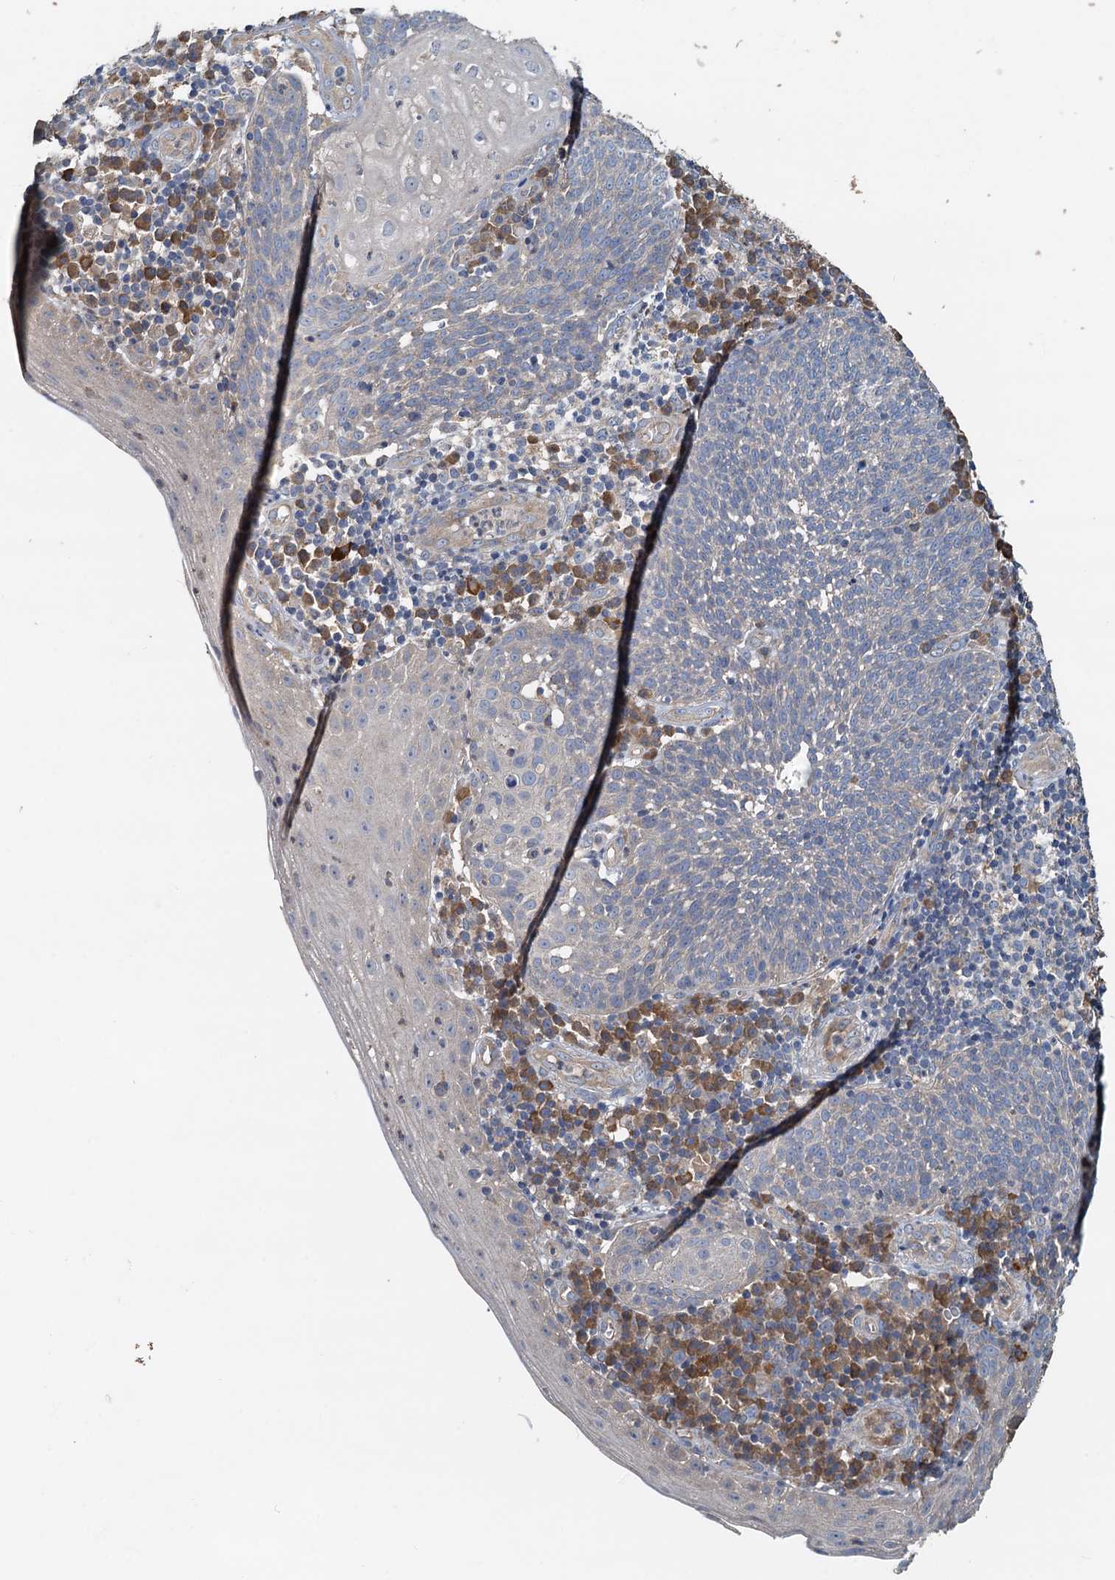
{"staining": {"intensity": "negative", "quantity": "none", "location": "none"}, "tissue": "cervical cancer", "cell_type": "Tumor cells", "image_type": "cancer", "snomed": [{"axis": "morphology", "description": "Squamous cell carcinoma, NOS"}, {"axis": "topography", "description": "Cervix"}], "caption": "High power microscopy micrograph of an IHC histopathology image of cervical cancer, revealing no significant positivity in tumor cells.", "gene": "HYI", "patient": {"sex": "female", "age": 34}}